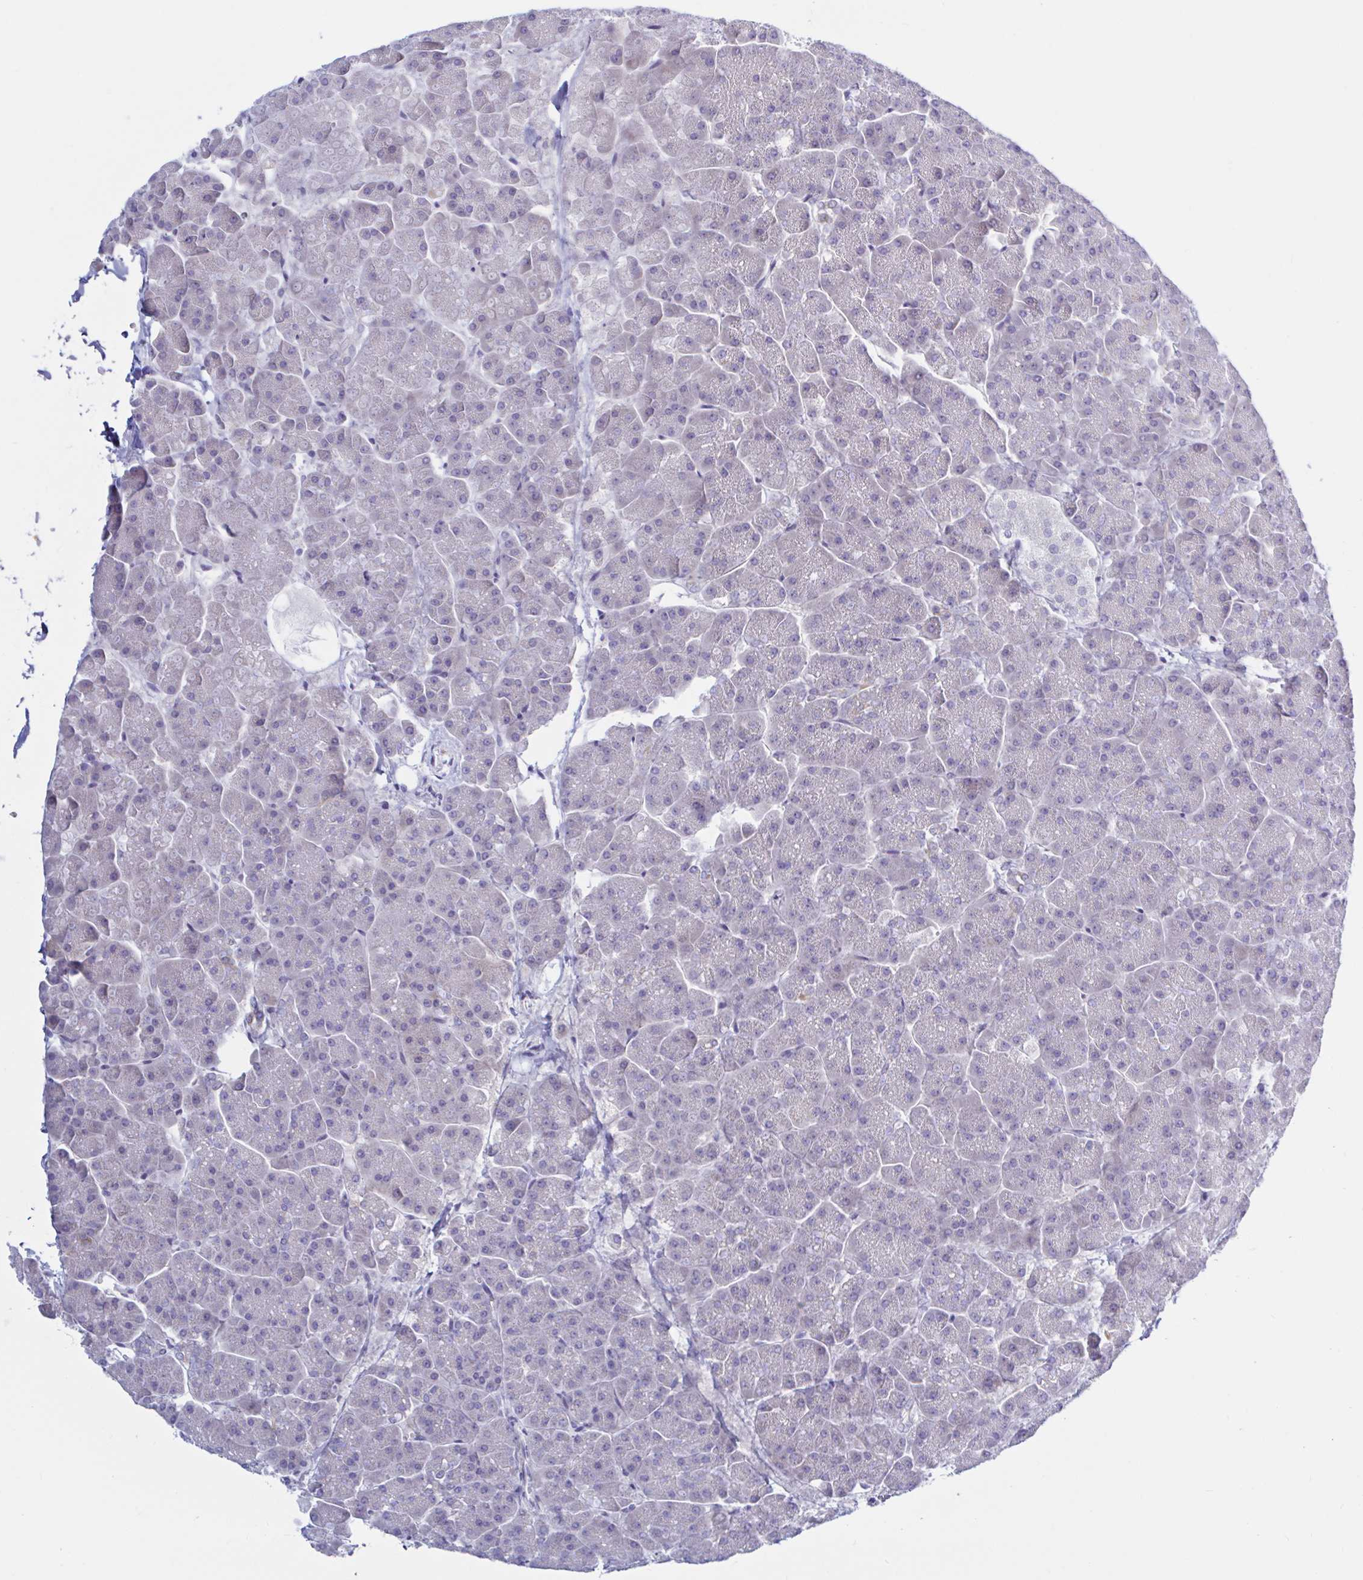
{"staining": {"intensity": "weak", "quantity": "<25%", "location": "cytoplasmic/membranous"}, "tissue": "pancreas", "cell_type": "Exocrine glandular cells", "image_type": "normal", "snomed": [{"axis": "morphology", "description": "Normal tissue, NOS"}, {"axis": "topography", "description": "Pancreas"}, {"axis": "topography", "description": "Peripheral nerve tissue"}], "caption": "A high-resolution histopathology image shows immunohistochemistry (IHC) staining of unremarkable pancreas, which demonstrates no significant positivity in exocrine glandular cells. (DAB IHC with hematoxylin counter stain).", "gene": "ENSG00000271254", "patient": {"sex": "male", "age": 54}}